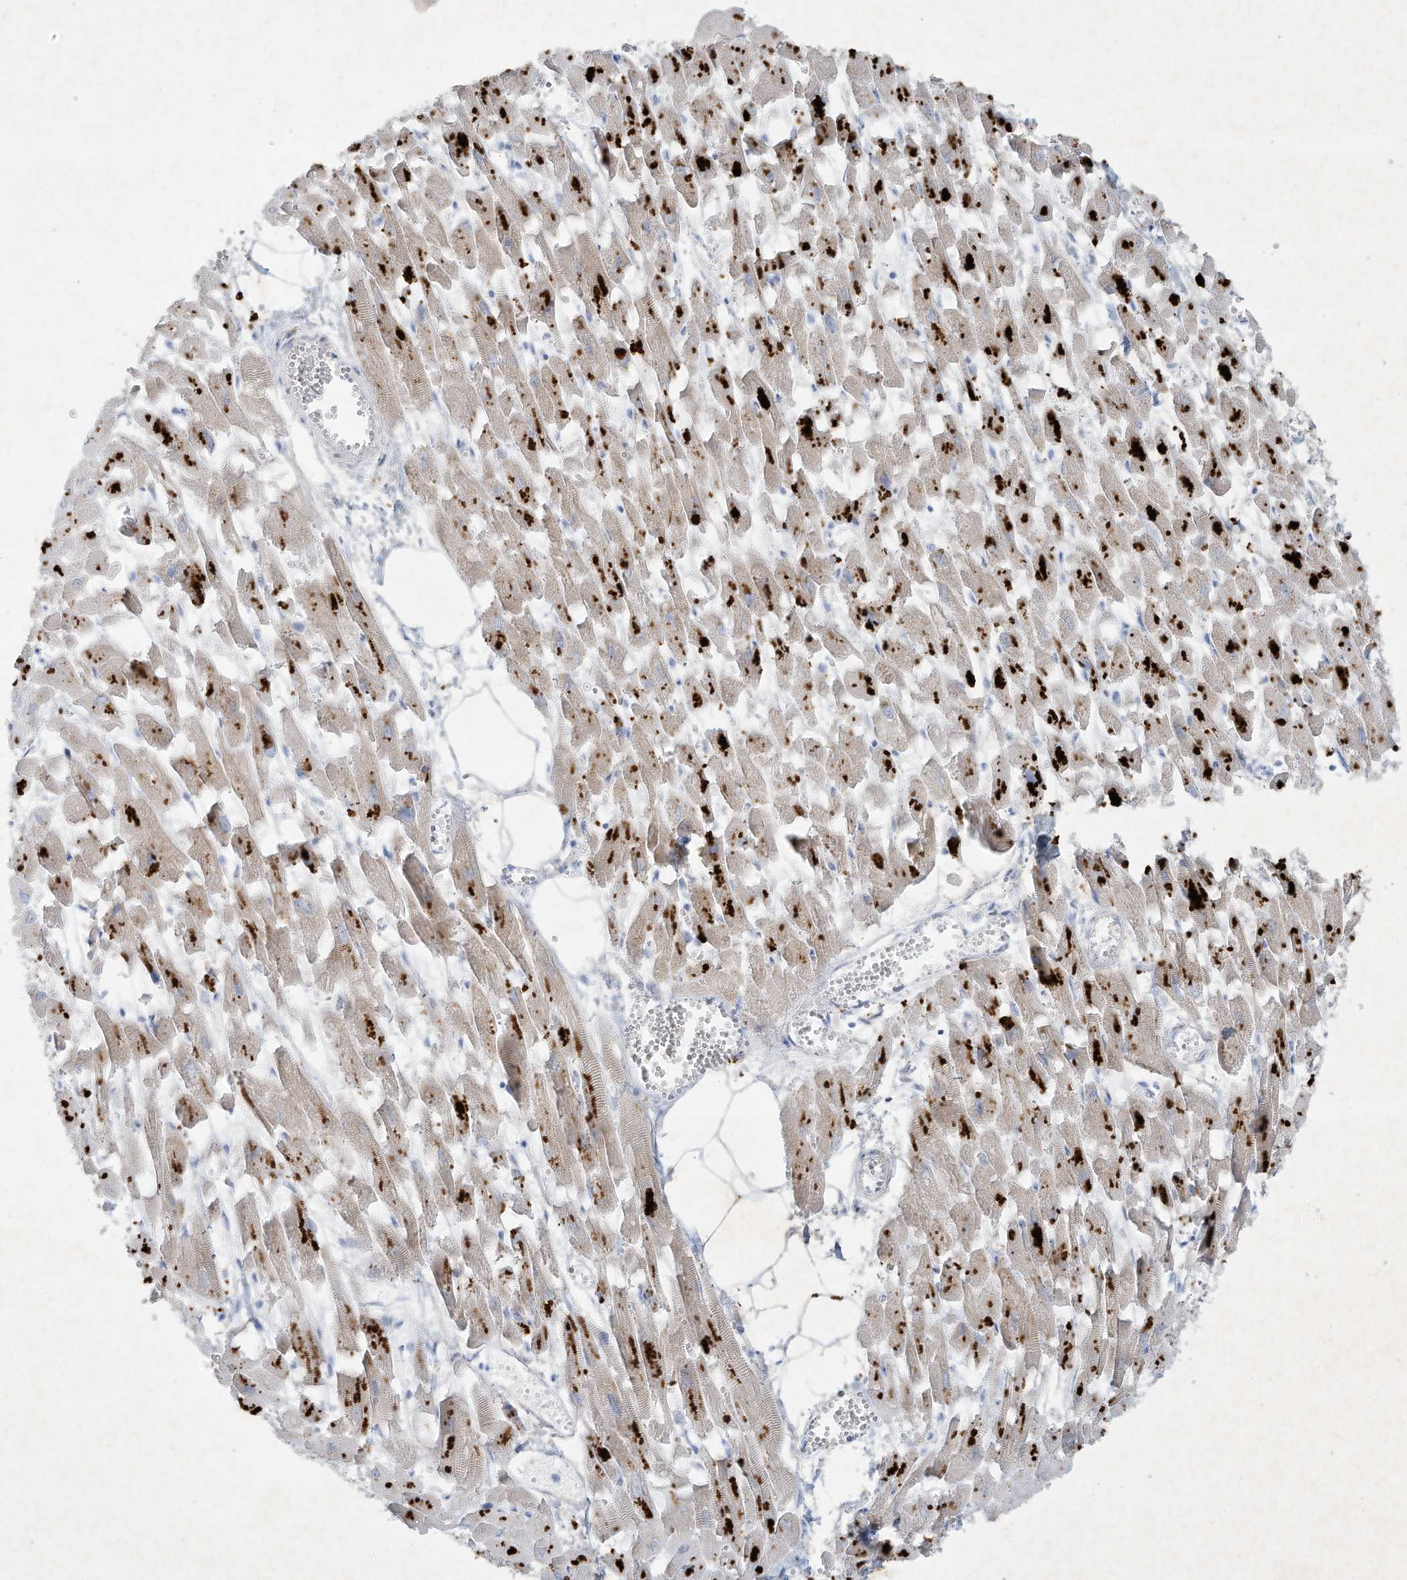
{"staining": {"intensity": "weak", "quantity": "25%-75%", "location": "cytoplasmic/membranous"}, "tissue": "heart muscle", "cell_type": "Cardiomyocytes", "image_type": "normal", "snomed": [{"axis": "morphology", "description": "Normal tissue, NOS"}, {"axis": "topography", "description": "Heart"}], "caption": "Approximately 25%-75% of cardiomyocytes in normal human heart muscle exhibit weak cytoplasmic/membranous protein staining as visualized by brown immunohistochemical staining.", "gene": "TUBE1", "patient": {"sex": "female", "age": 64}}